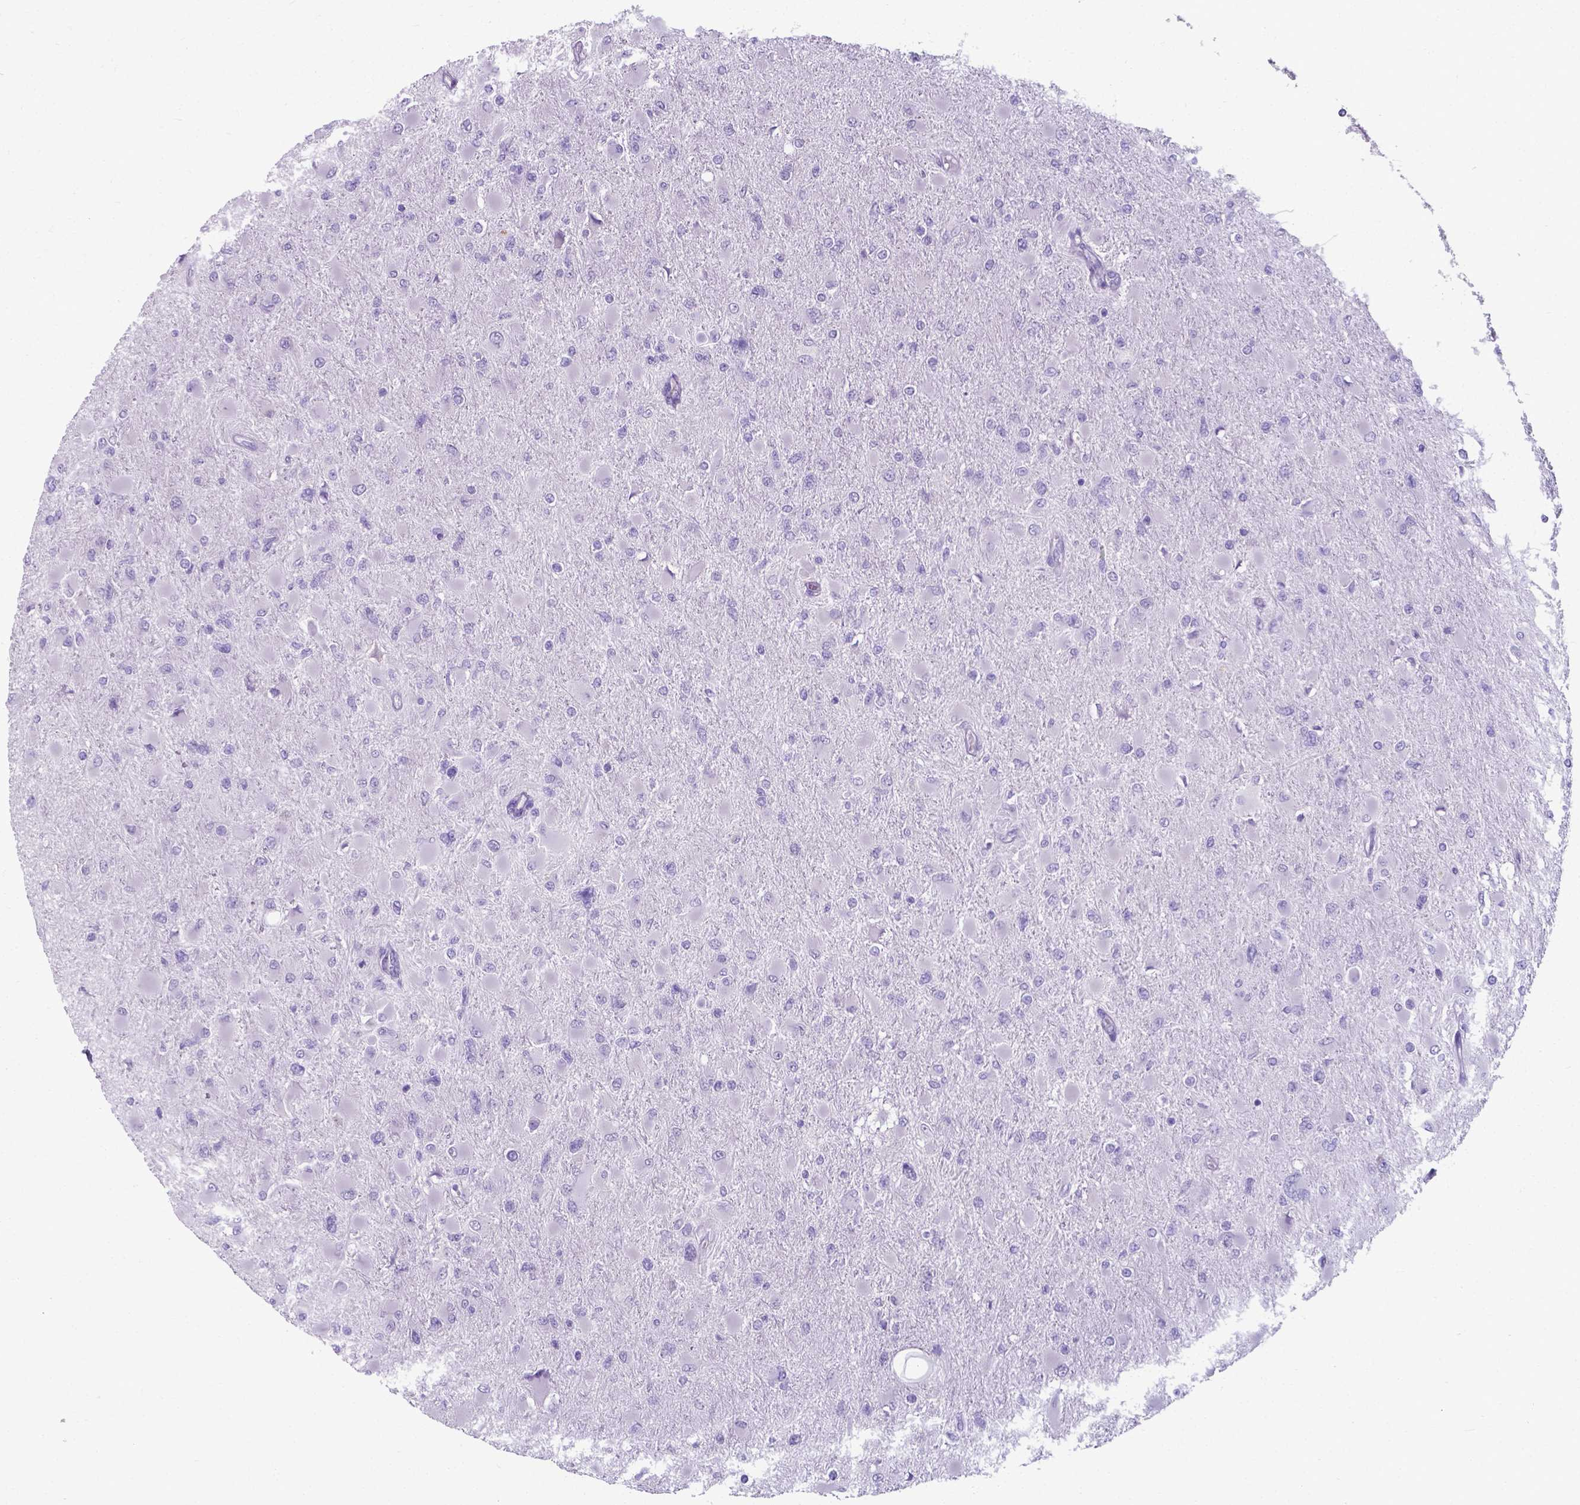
{"staining": {"intensity": "negative", "quantity": "none", "location": "none"}, "tissue": "glioma", "cell_type": "Tumor cells", "image_type": "cancer", "snomed": [{"axis": "morphology", "description": "Glioma, malignant, High grade"}, {"axis": "topography", "description": "Cerebral cortex"}], "caption": "Micrograph shows no significant protein expression in tumor cells of malignant glioma (high-grade).", "gene": "AP5B1", "patient": {"sex": "female", "age": 36}}